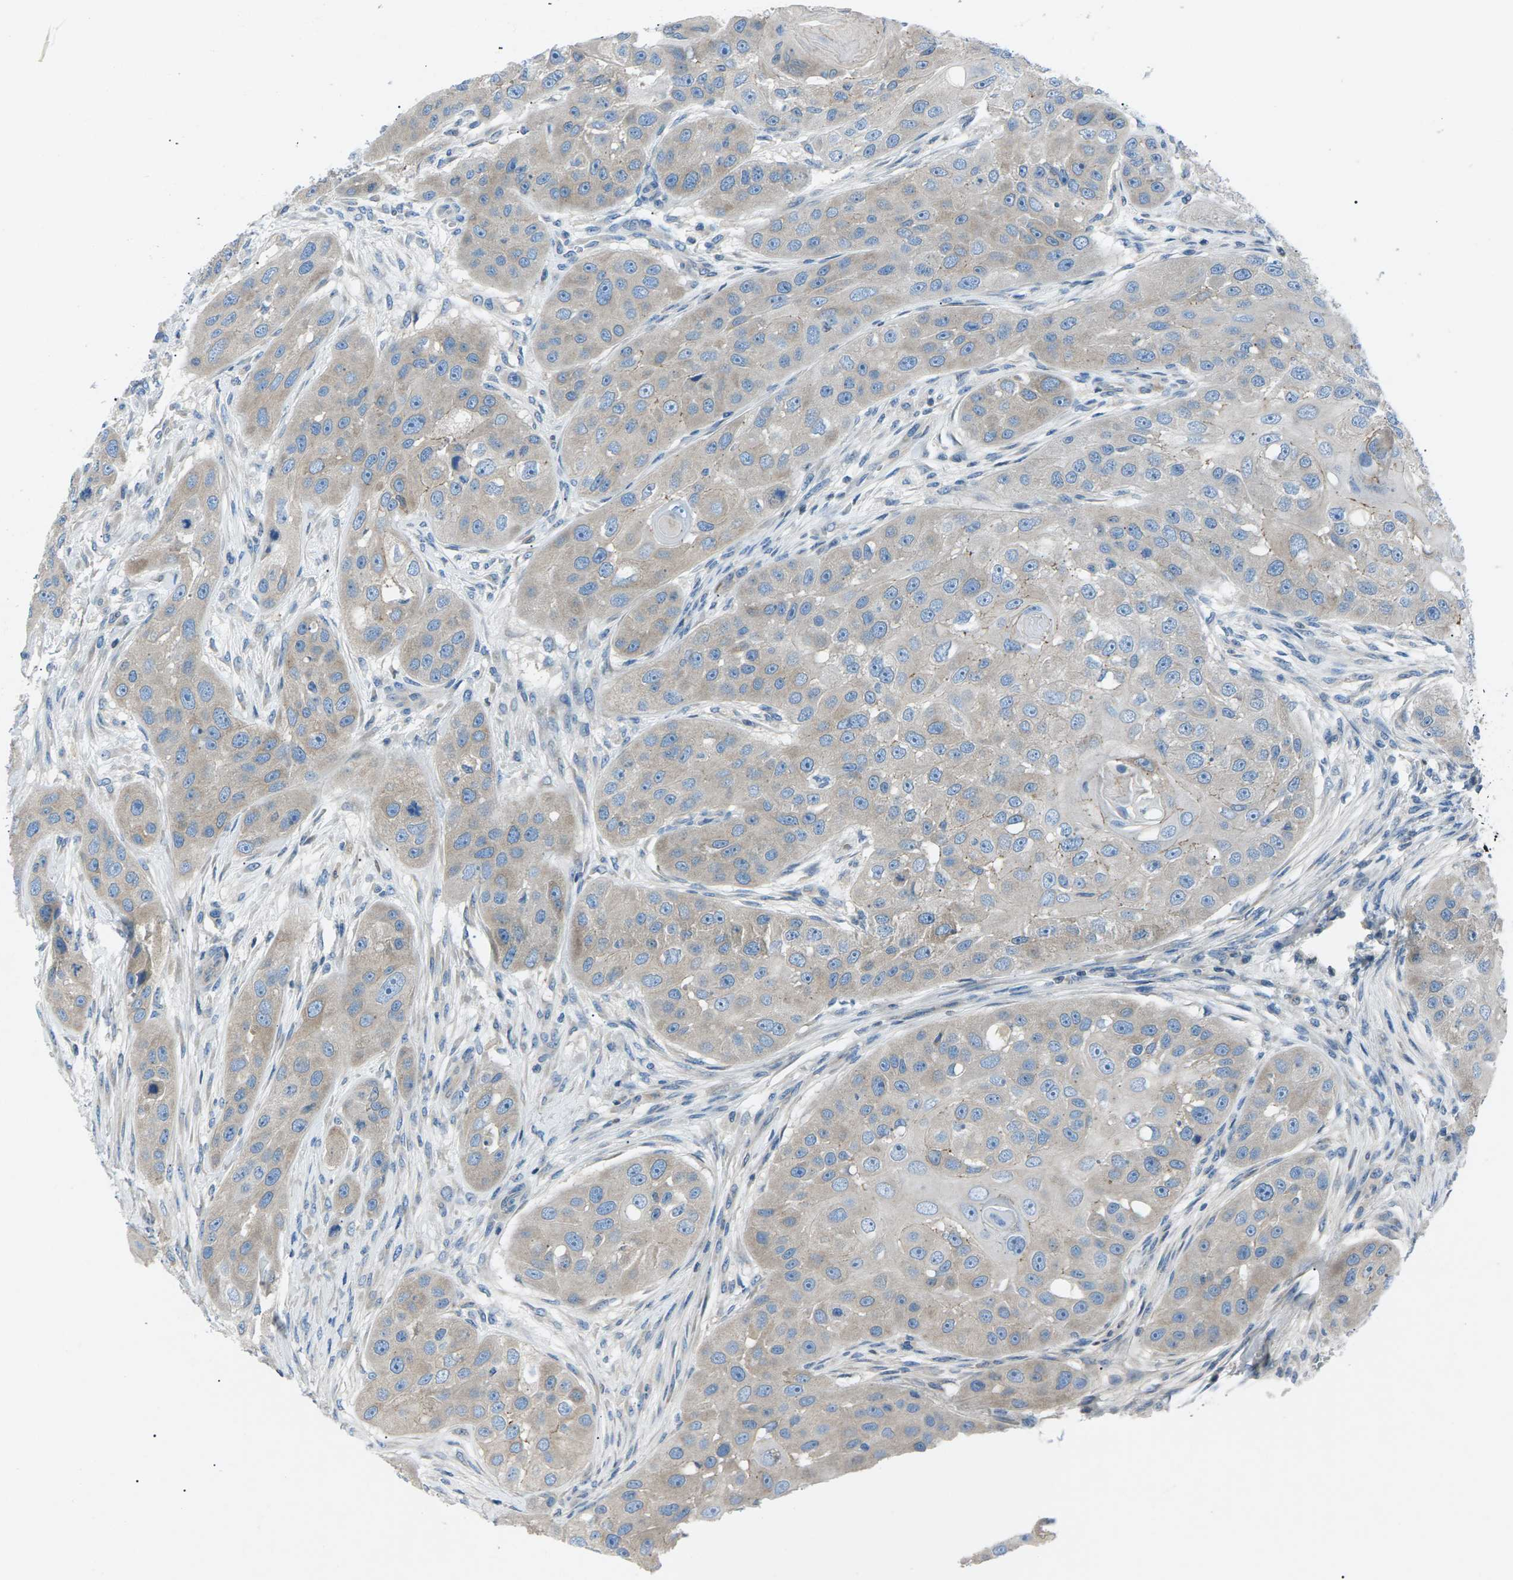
{"staining": {"intensity": "weak", "quantity": ">75%", "location": "cytoplasmic/membranous"}, "tissue": "head and neck cancer", "cell_type": "Tumor cells", "image_type": "cancer", "snomed": [{"axis": "morphology", "description": "Normal tissue, NOS"}, {"axis": "morphology", "description": "Squamous cell carcinoma, NOS"}, {"axis": "topography", "description": "Skeletal muscle"}, {"axis": "topography", "description": "Head-Neck"}], "caption": "An image showing weak cytoplasmic/membranous positivity in approximately >75% of tumor cells in head and neck squamous cell carcinoma, as visualized by brown immunohistochemical staining.", "gene": "ZDHHC24", "patient": {"sex": "male", "age": 51}}